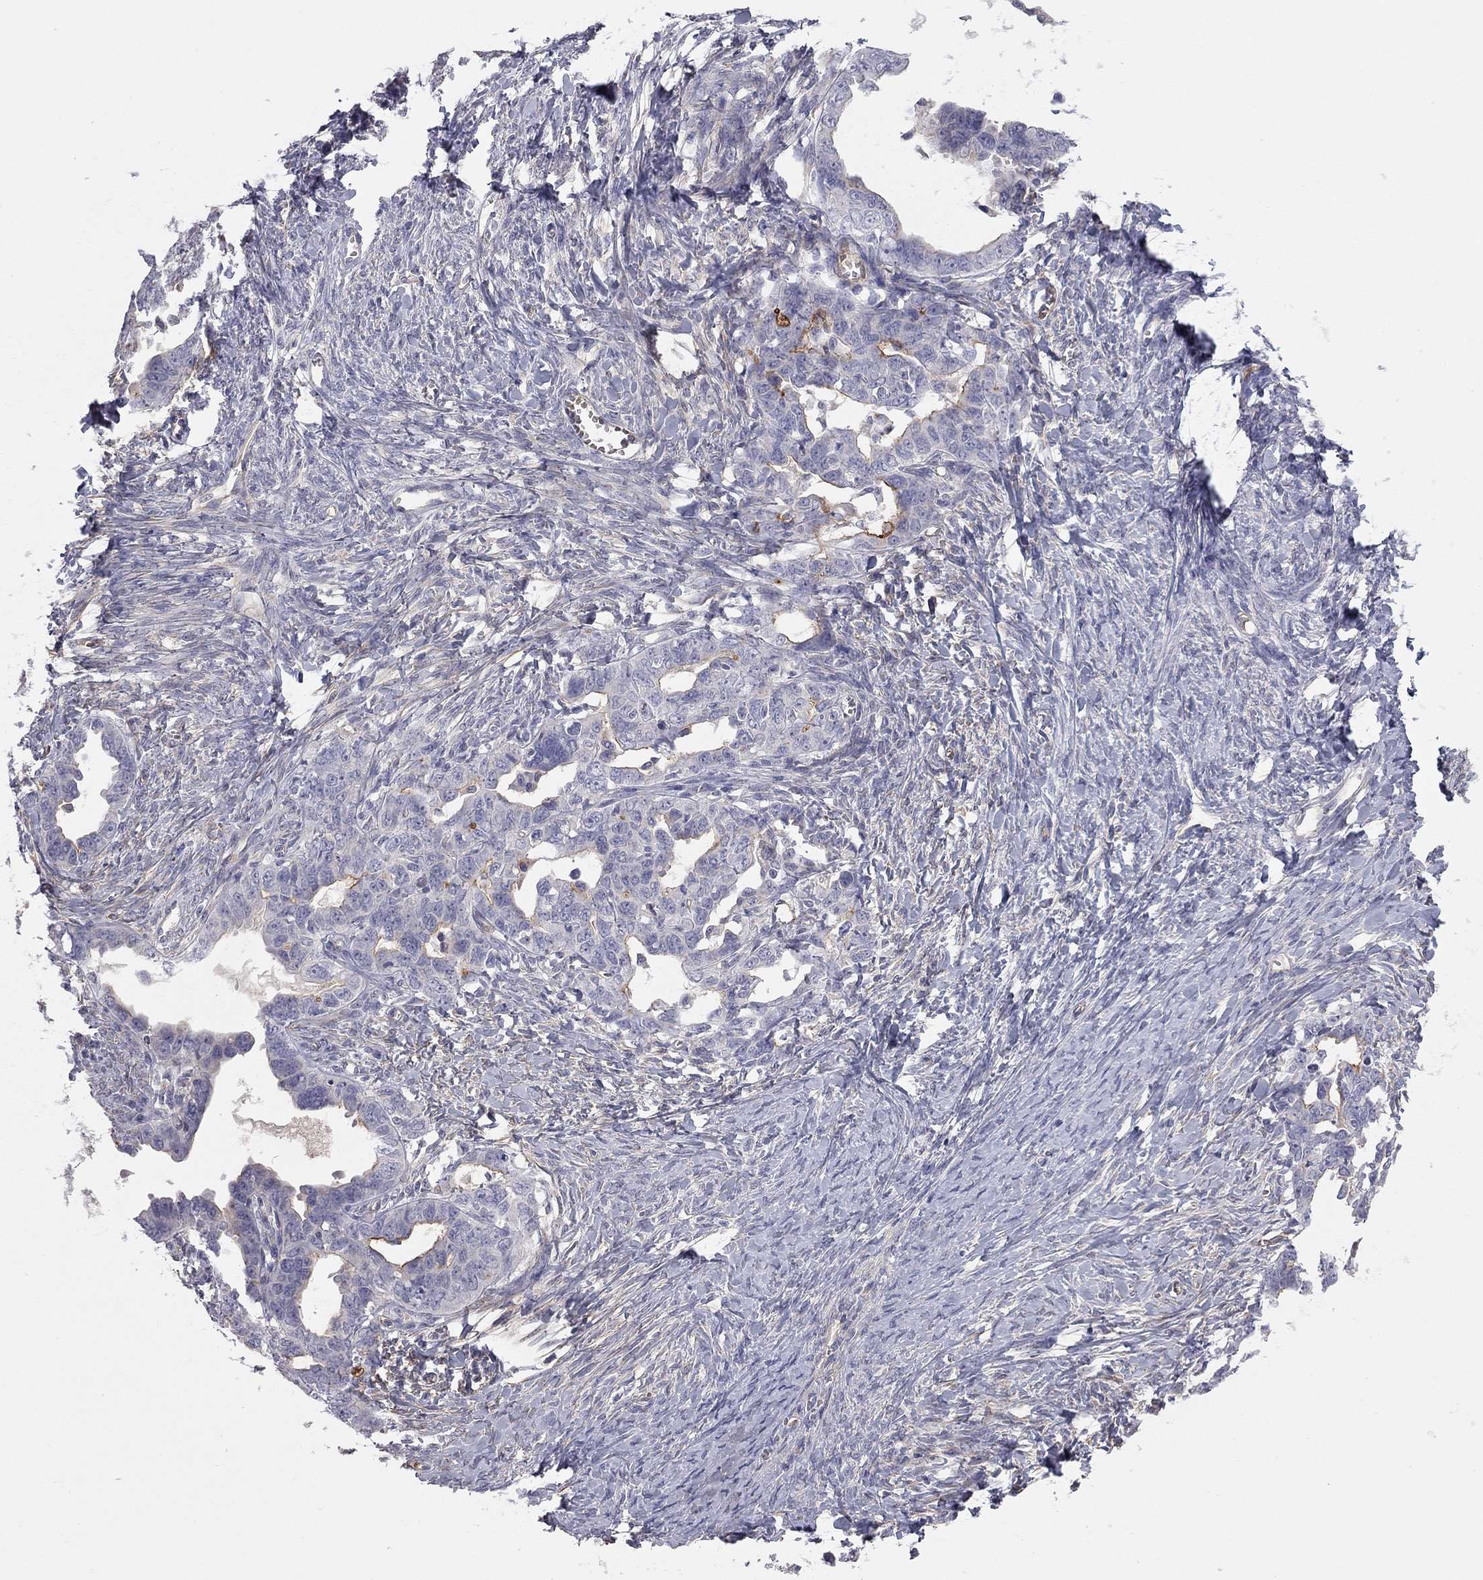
{"staining": {"intensity": "moderate", "quantity": "<25%", "location": "cytoplasmic/membranous"}, "tissue": "ovarian cancer", "cell_type": "Tumor cells", "image_type": "cancer", "snomed": [{"axis": "morphology", "description": "Cystadenocarcinoma, serous, NOS"}, {"axis": "topography", "description": "Ovary"}], "caption": "The immunohistochemical stain highlights moderate cytoplasmic/membranous positivity in tumor cells of ovarian cancer (serous cystadenocarcinoma) tissue. Nuclei are stained in blue.", "gene": "GPRC5B", "patient": {"sex": "female", "age": 69}}